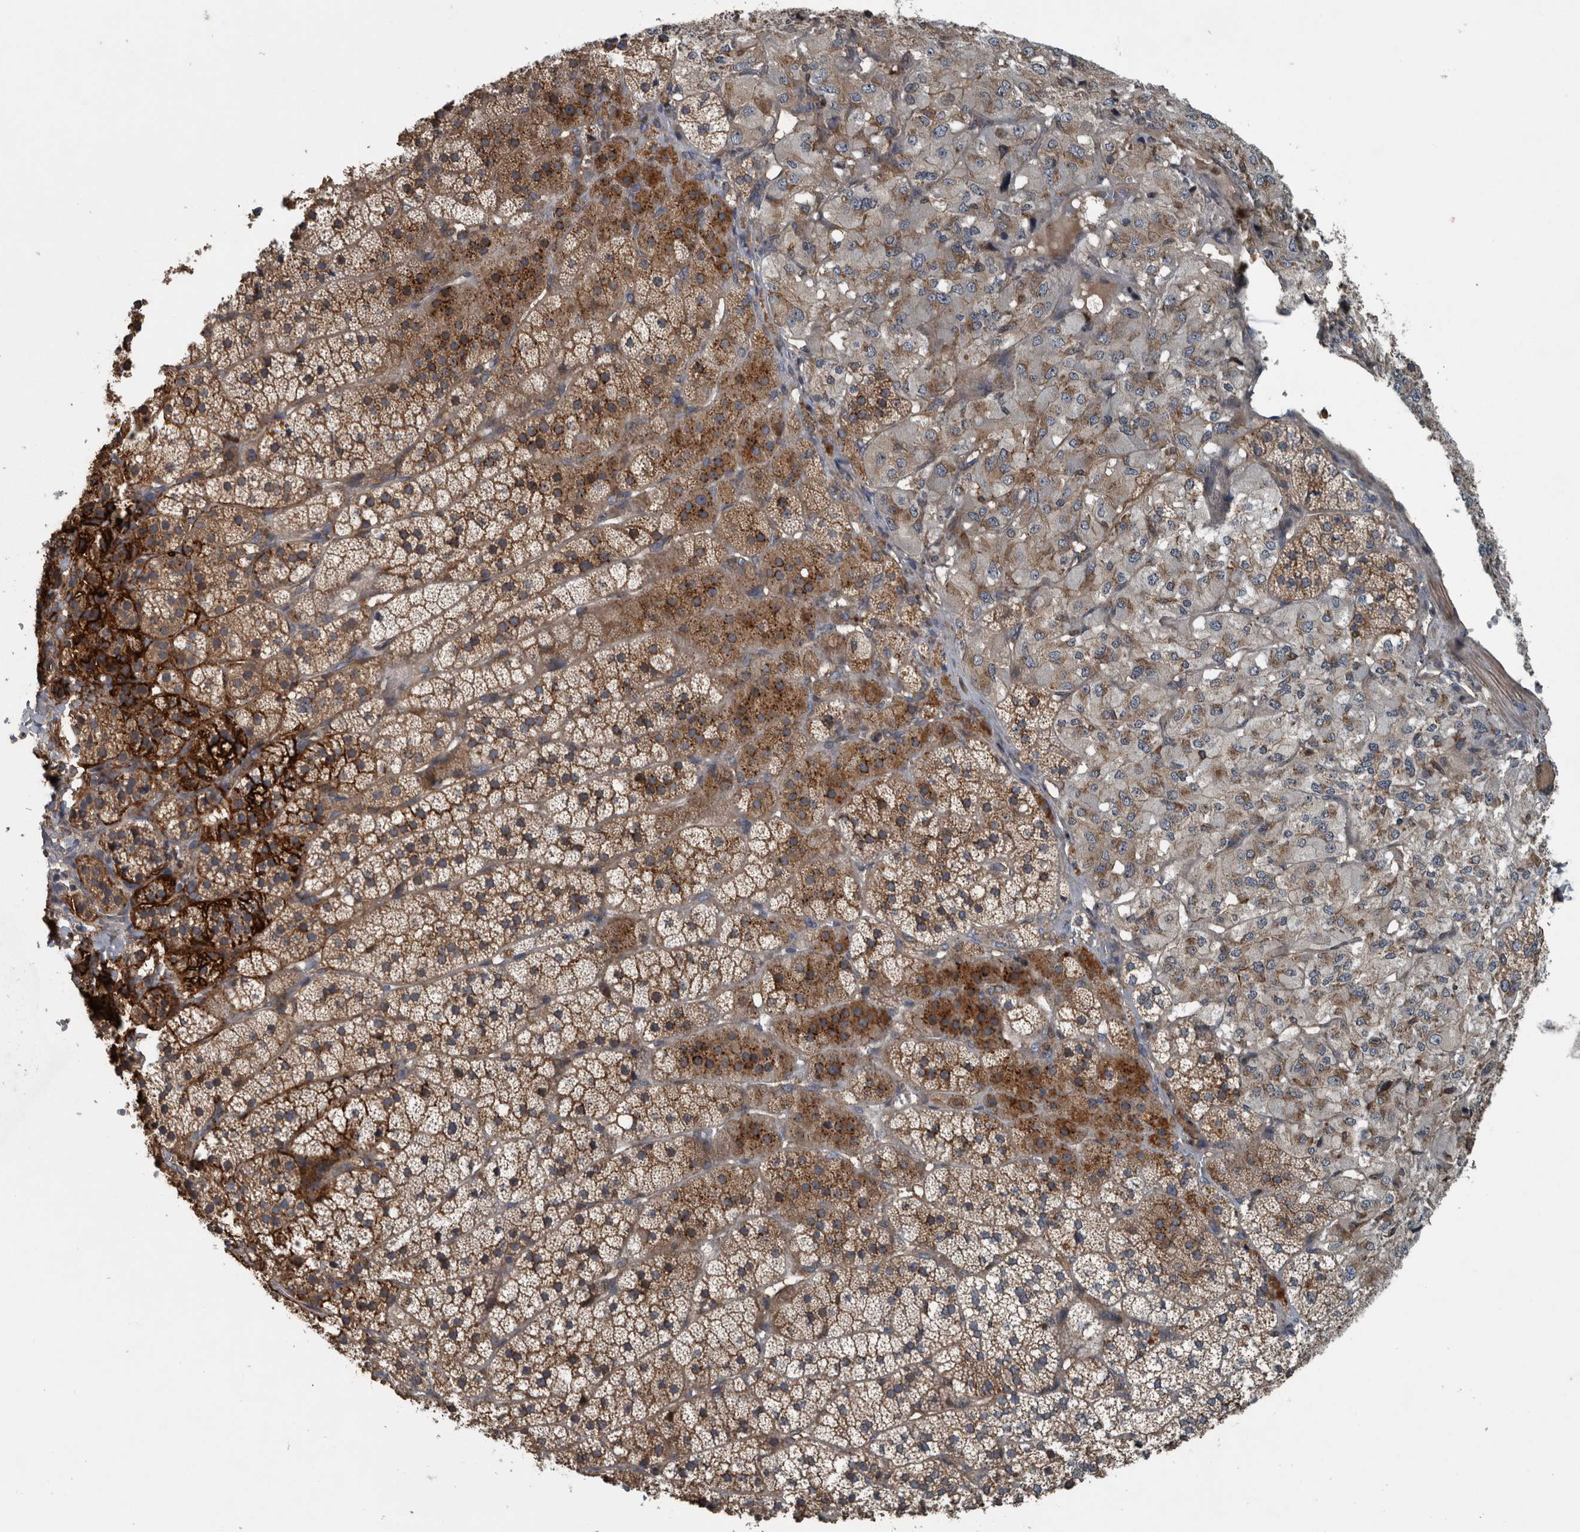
{"staining": {"intensity": "strong", "quantity": "25%-75%", "location": "cytoplasmic/membranous"}, "tissue": "adrenal gland", "cell_type": "Glandular cells", "image_type": "normal", "snomed": [{"axis": "morphology", "description": "Normal tissue, NOS"}, {"axis": "topography", "description": "Adrenal gland"}], "caption": "A high amount of strong cytoplasmic/membranous staining is seen in about 25%-75% of glandular cells in unremarkable adrenal gland.", "gene": "EXOC8", "patient": {"sex": "female", "age": 44}}